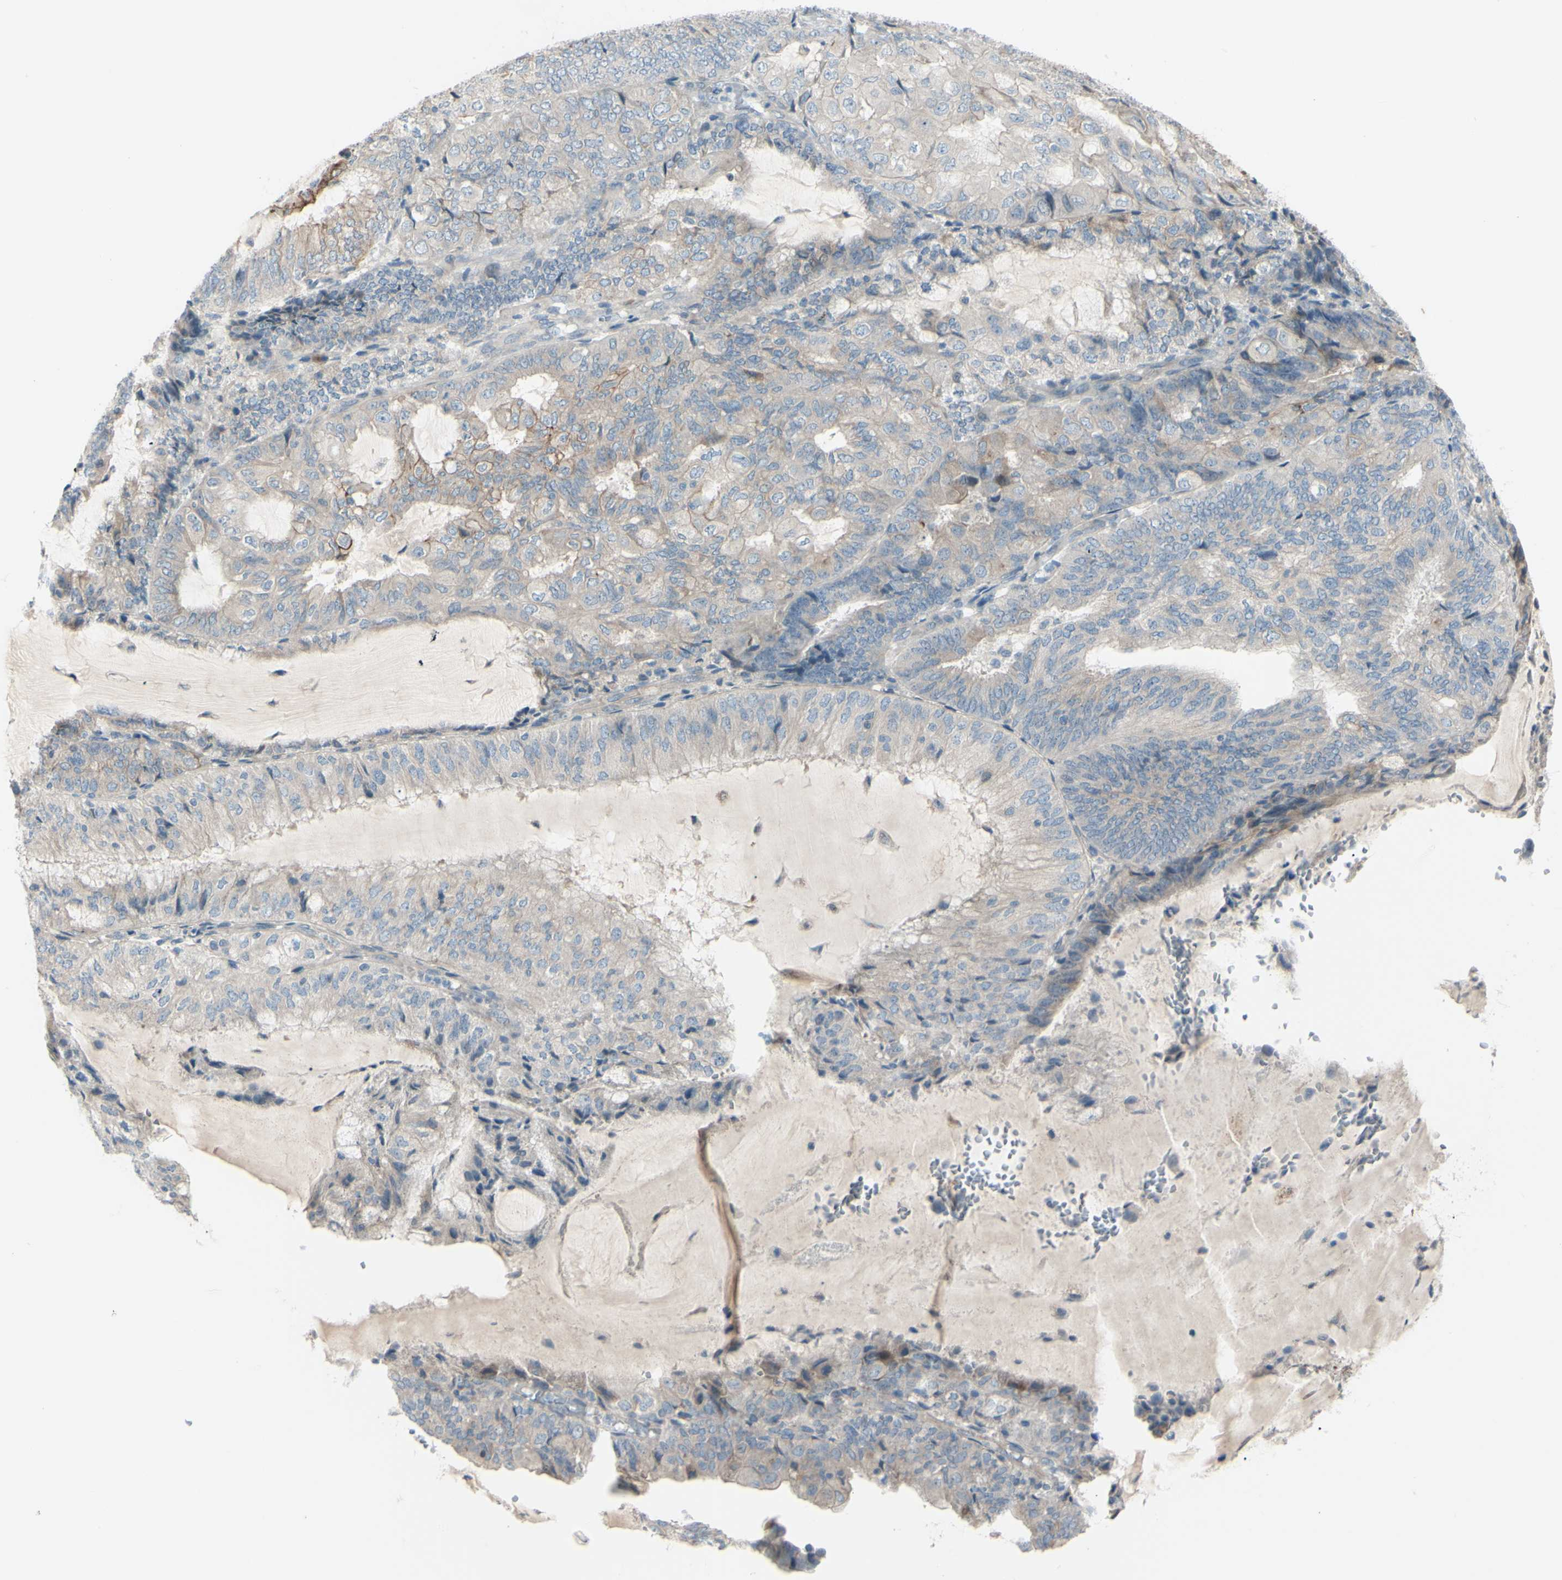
{"staining": {"intensity": "weak", "quantity": "25%-75%", "location": "cytoplasmic/membranous"}, "tissue": "endometrial cancer", "cell_type": "Tumor cells", "image_type": "cancer", "snomed": [{"axis": "morphology", "description": "Adenocarcinoma, NOS"}, {"axis": "topography", "description": "Endometrium"}], "caption": "Immunohistochemical staining of endometrial cancer (adenocarcinoma) reveals low levels of weak cytoplasmic/membranous expression in approximately 25%-75% of tumor cells. (brown staining indicates protein expression, while blue staining denotes nuclei).", "gene": "LRRK1", "patient": {"sex": "female", "age": 81}}